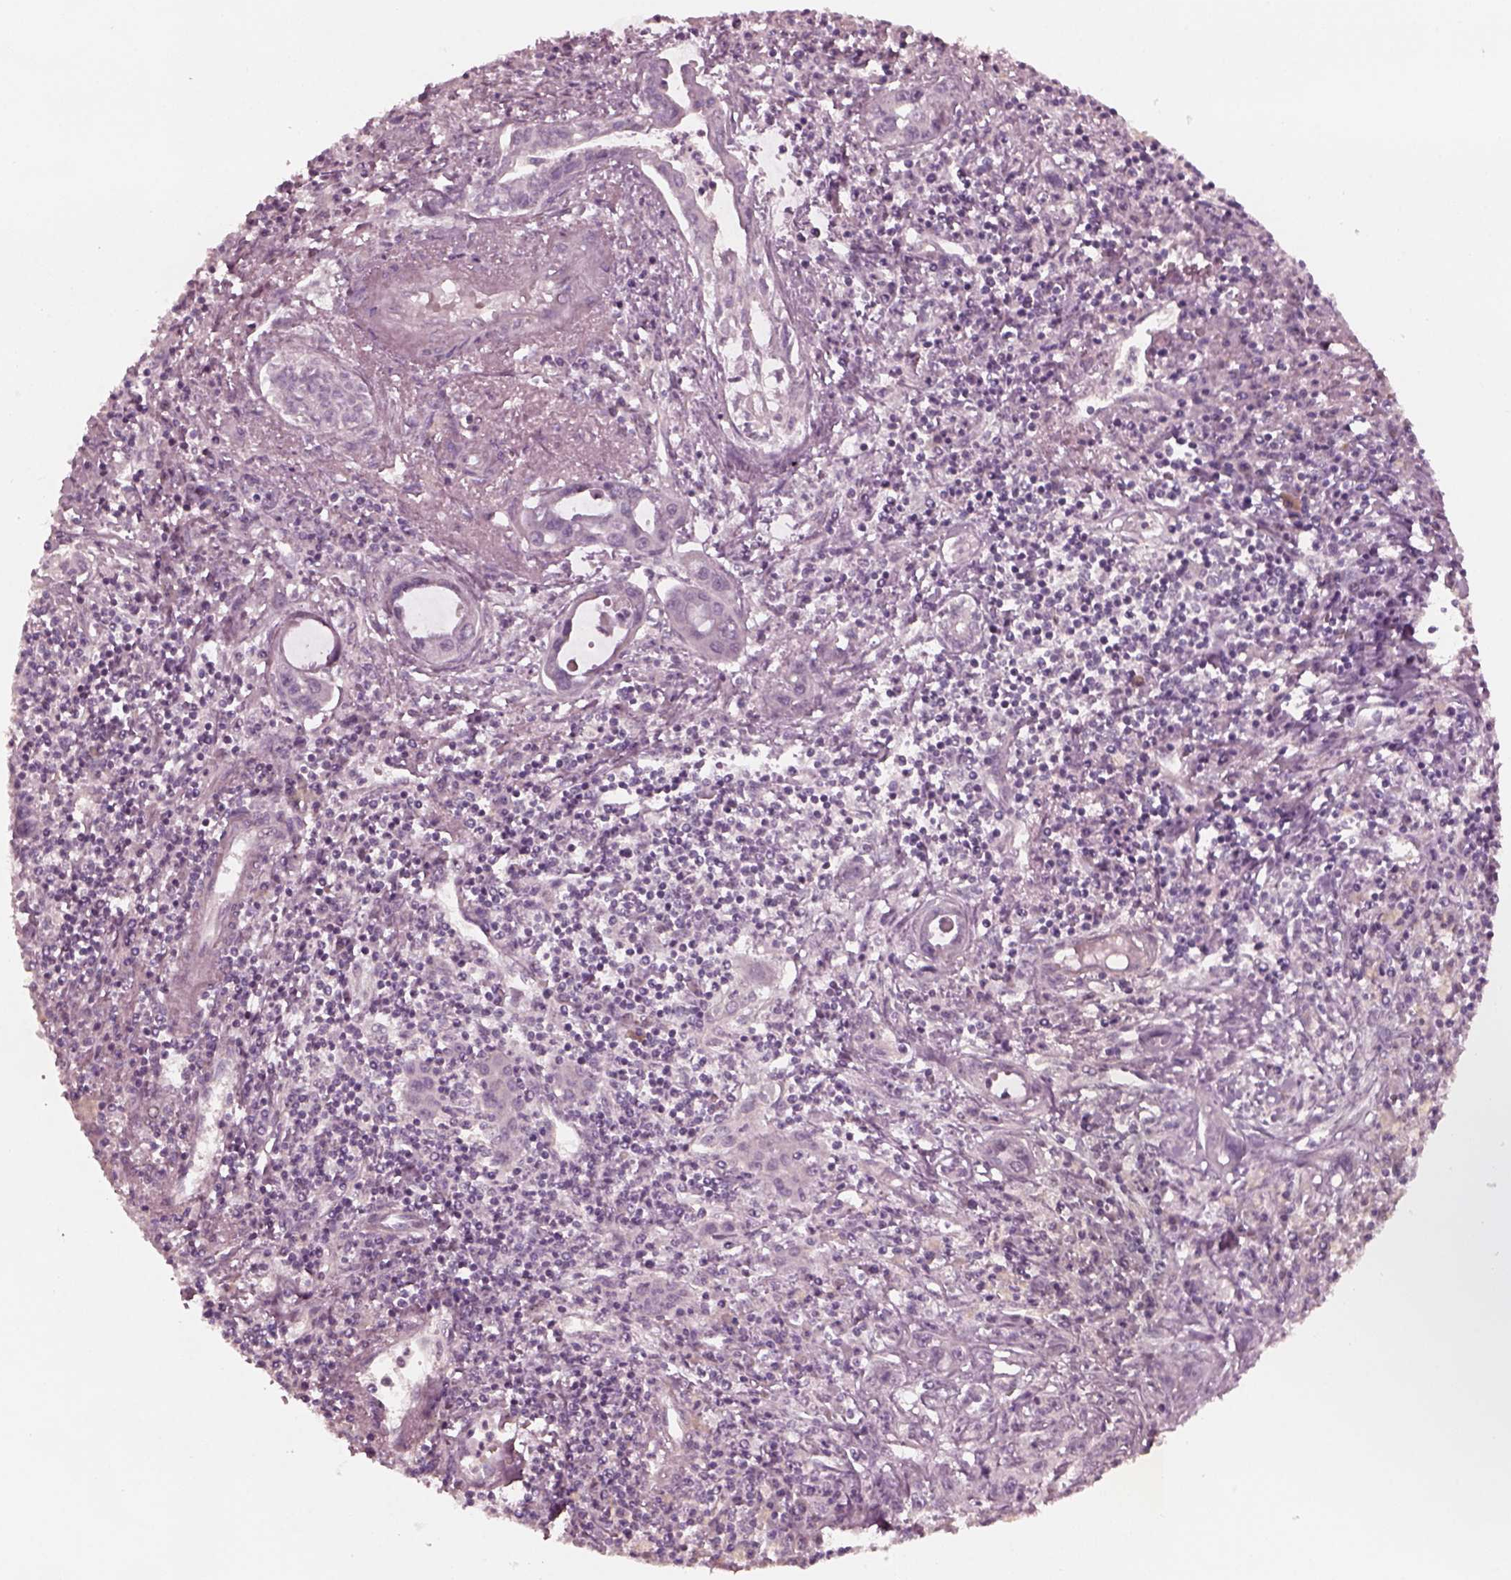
{"staining": {"intensity": "negative", "quantity": "none", "location": "none"}, "tissue": "liver cancer", "cell_type": "Tumor cells", "image_type": "cancer", "snomed": [{"axis": "morphology", "description": "Cholangiocarcinoma"}, {"axis": "topography", "description": "Liver"}], "caption": "There is no significant staining in tumor cells of liver cancer (cholangiocarcinoma).", "gene": "TUBG1", "patient": {"sex": "male", "age": 58}}